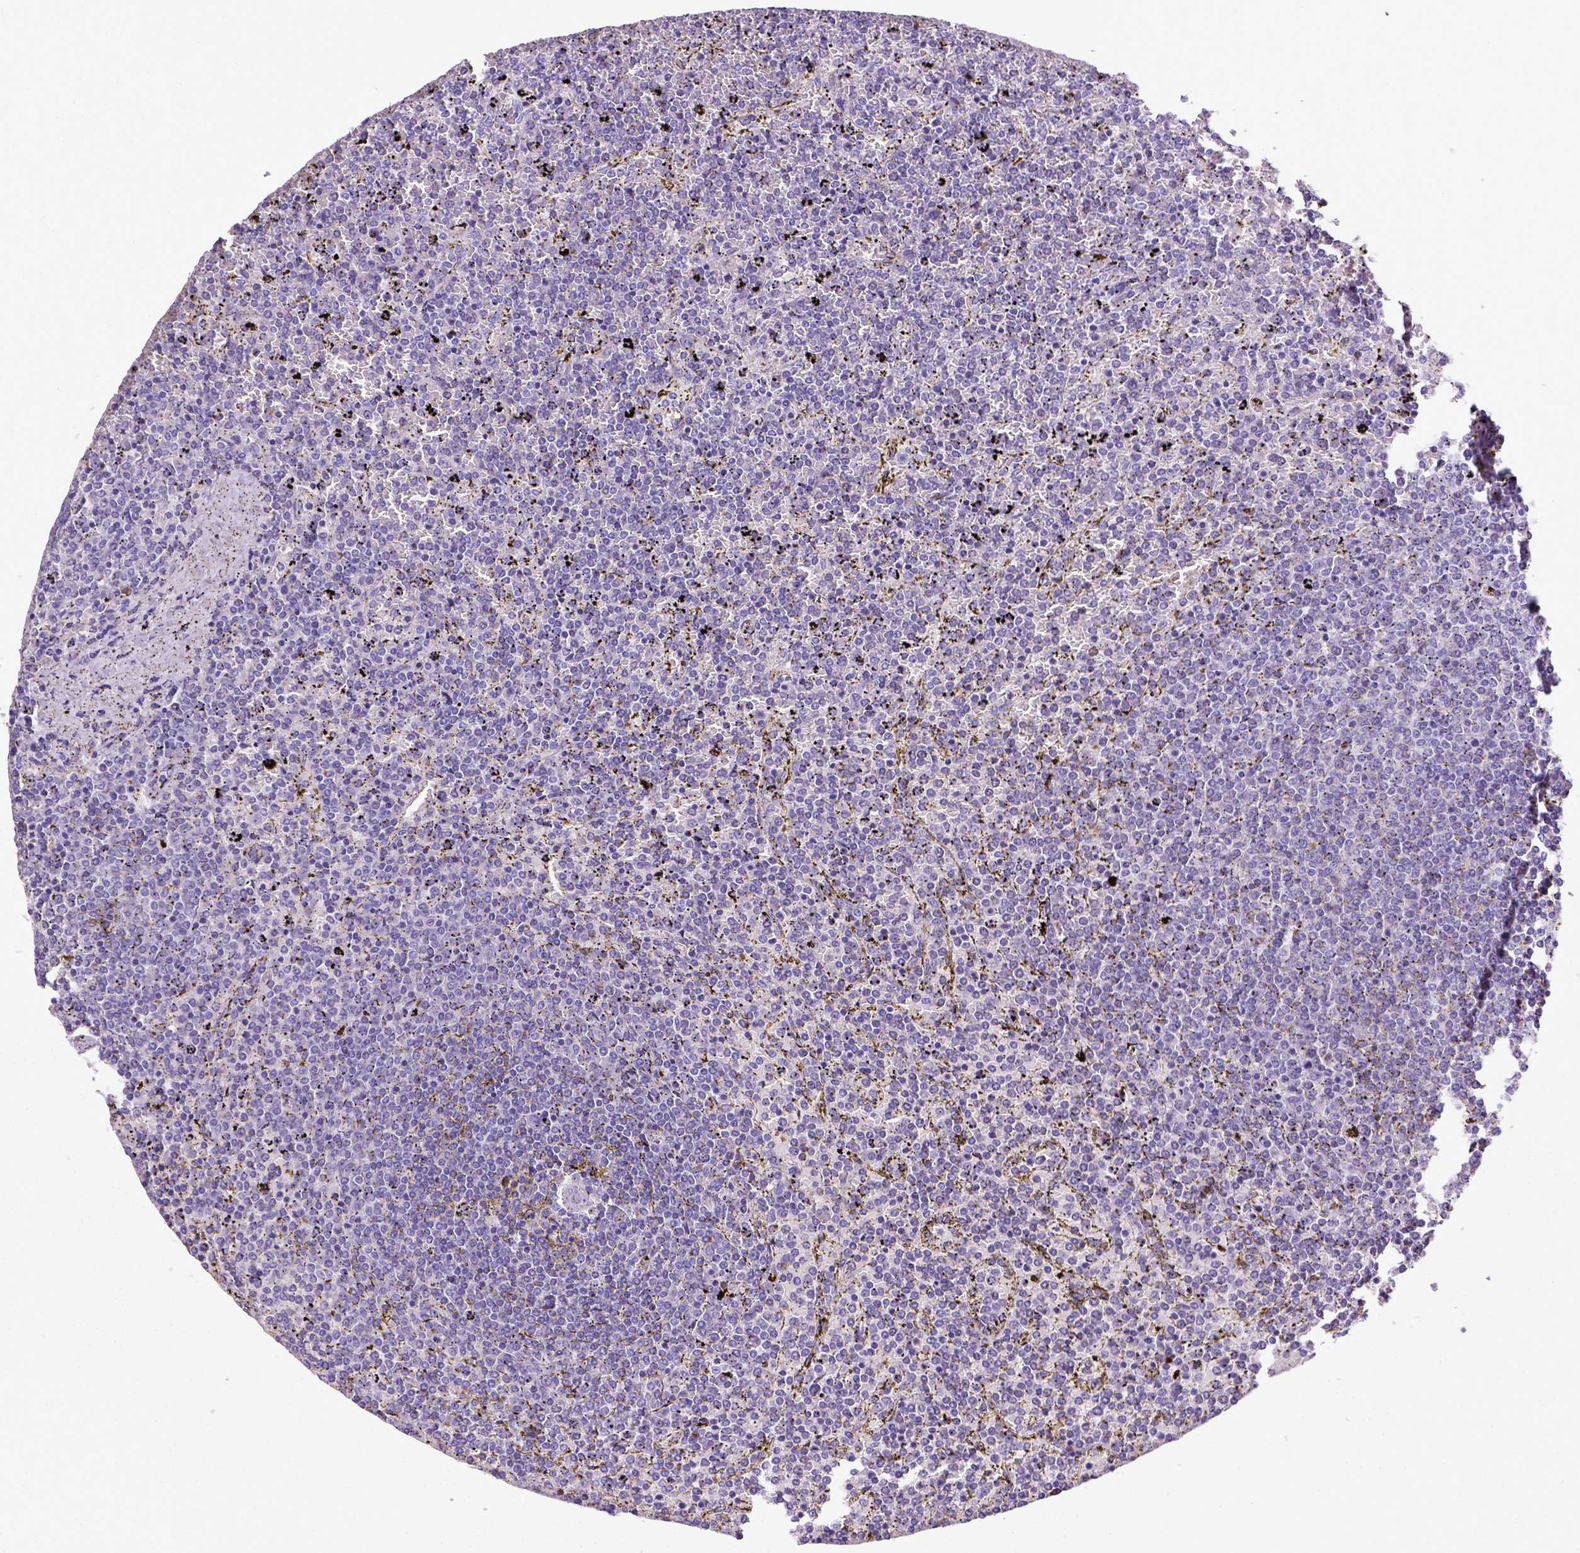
{"staining": {"intensity": "negative", "quantity": "none", "location": "none"}, "tissue": "lymphoma", "cell_type": "Tumor cells", "image_type": "cancer", "snomed": [{"axis": "morphology", "description": "Malignant lymphoma, non-Hodgkin's type, Low grade"}, {"axis": "topography", "description": "Spleen"}], "caption": "Tumor cells show no significant protein positivity in lymphoma.", "gene": "SPEF1", "patient": {"sex": "female", "age": 77}}